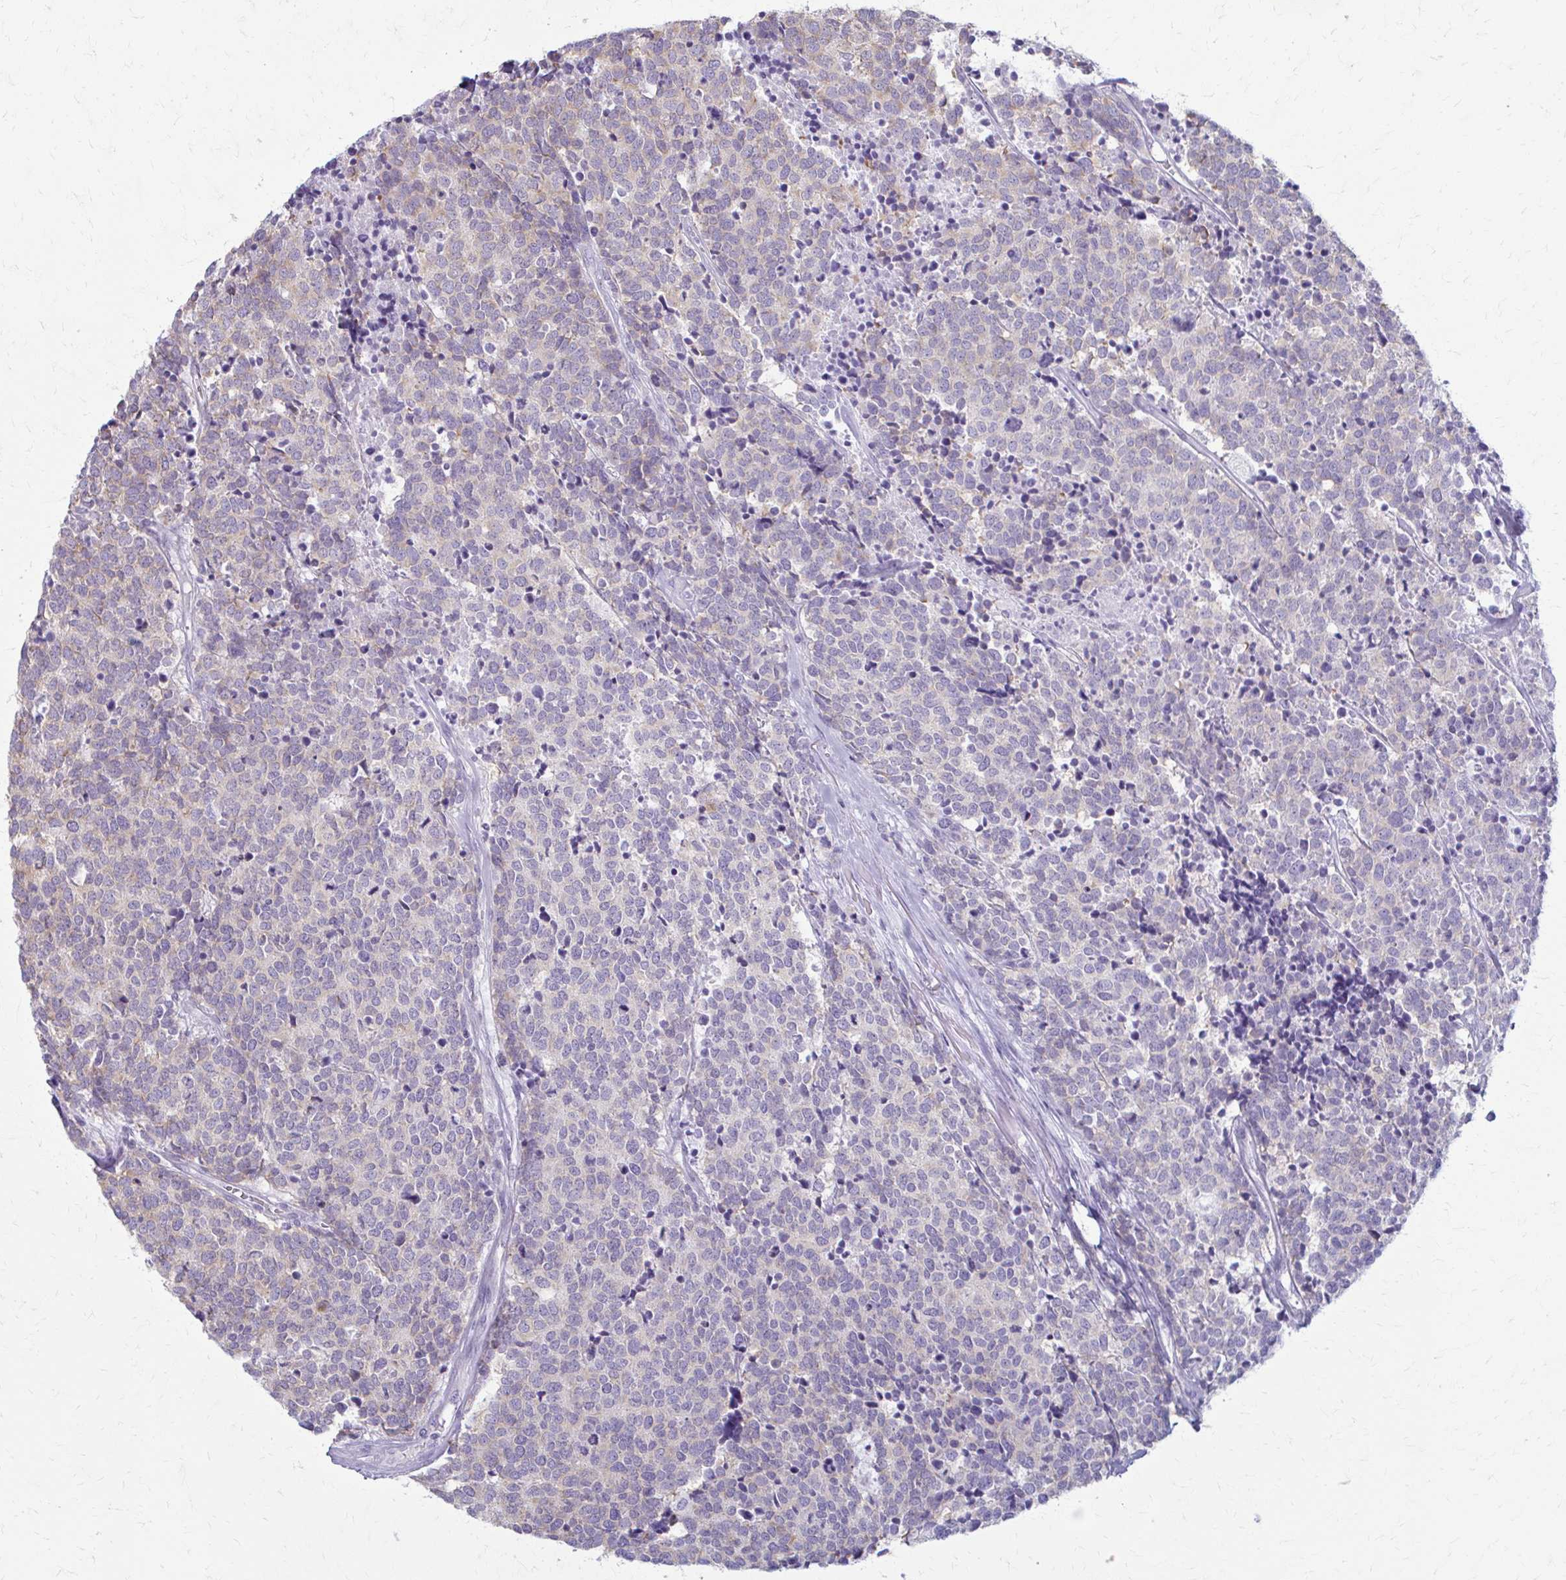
{"staining": {"intensity": "negative", "quantity": "none", "location": "none"}, "tissue": "carcinoid", "cell_type": "Tumor cells", "image_type": "cancer", "snomed": [{"axis": "morphology", "description": "Carcinoid, malignant, NOS"}, {"axis": "topography", "description": "Skin"}], "caption": "Micrograph shows no protein staining in tumor cells of carcinoid tissue.", "gene": "PRKRA", "patient": {"sex": "female", "age": 79}}